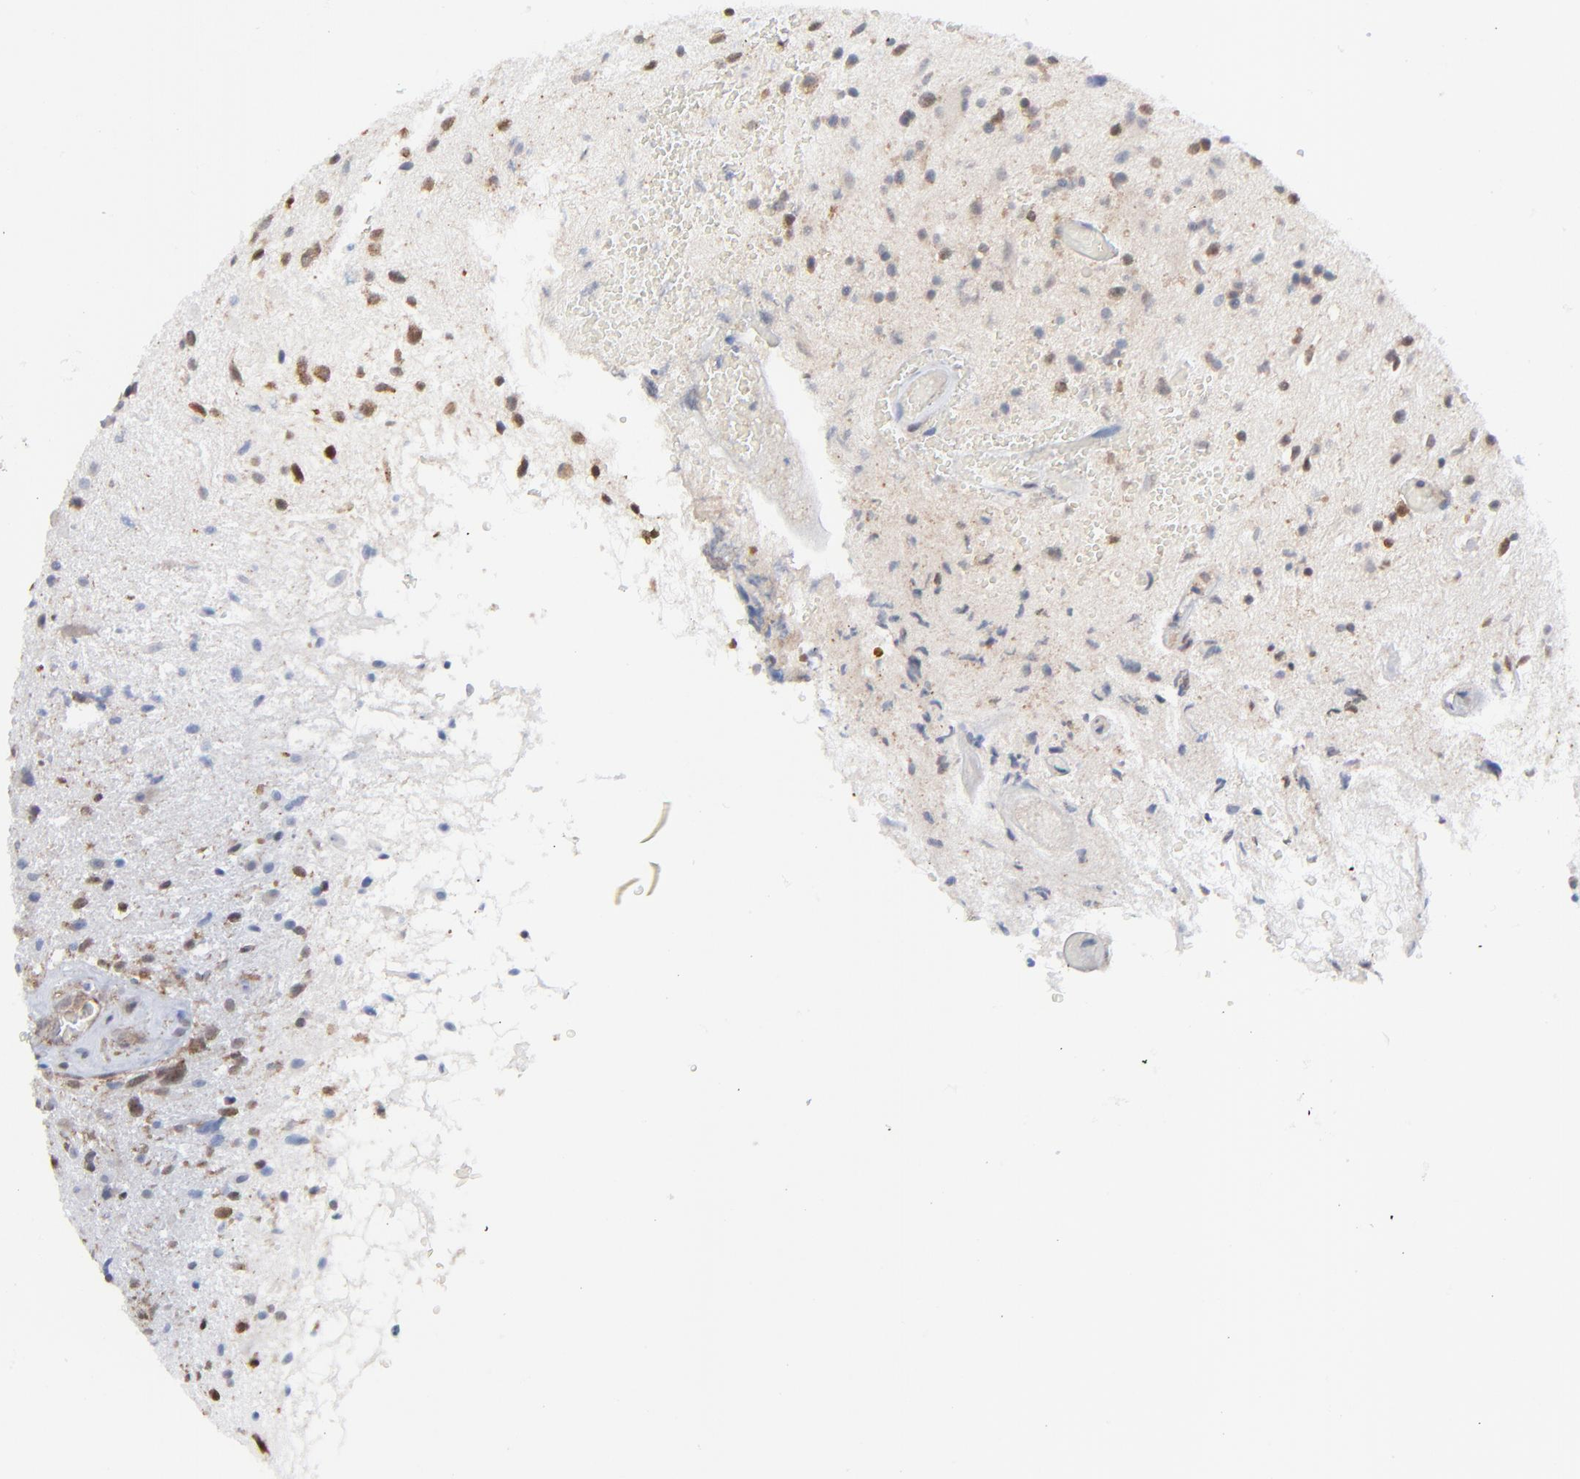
{"staining": {"intensity": "moderate", "quantity": ">75%", "location": "cytoplasmic/membranous"}, "tissue": "glioma", "cell_type": "Tumor cells", "image_type": "cancer", "snomed": [{"axis": "morphology", "description": "Glioma, malignant, High grade"}, {"axis": "topography", "description": "Brain"}], "caption": "This photomicrograph demonstrates high-grade glioma (malignant) stained with immunohistochemistry (IHC) to label a protein in brown. The cytoplasmic/membranous of tumor cells show moderate positivity for the protein. Nuclei are counter-stained blue.", "gene": "RPS6KB1", "patient": {"sex": "male", "age": 33}}